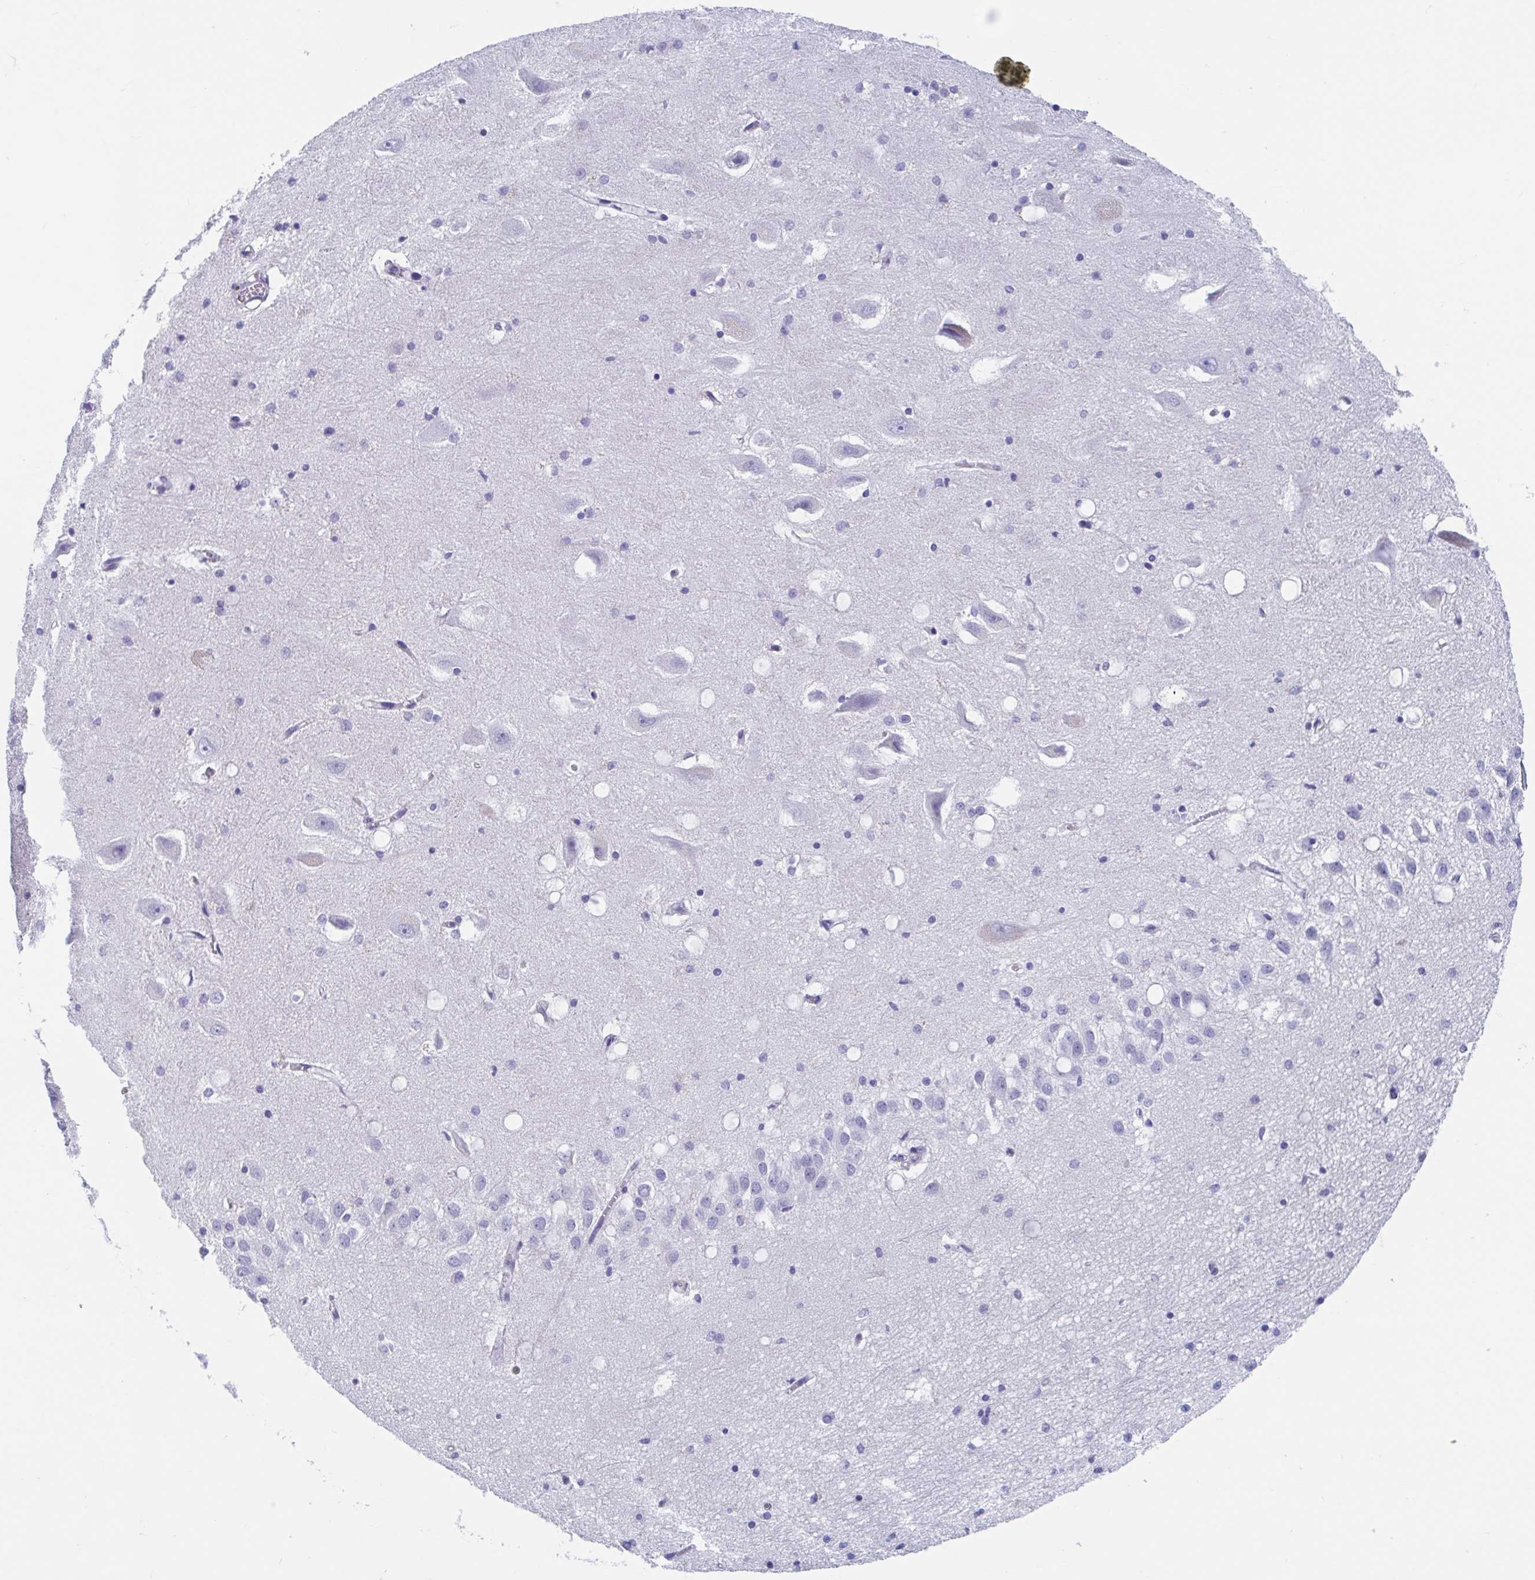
{"staining": {"intensity": "negative", "quantity": "none", "location": "none"}, "tissue": "hippocampus", "cell_type": "Glial cells", "image_type": "normal", "snomed": [{"axis": "morphology", "description": "Normal tissue, NOS"}, {"axis": "topography", "description": "Hippocampus"}], "caption": "An IHC image of unremarkable hippocampus is shown. There is no staining in glial cells of hippocampus.", "gene": "SHCBP1L", "patient": {"sex": "male", "age": 58}}